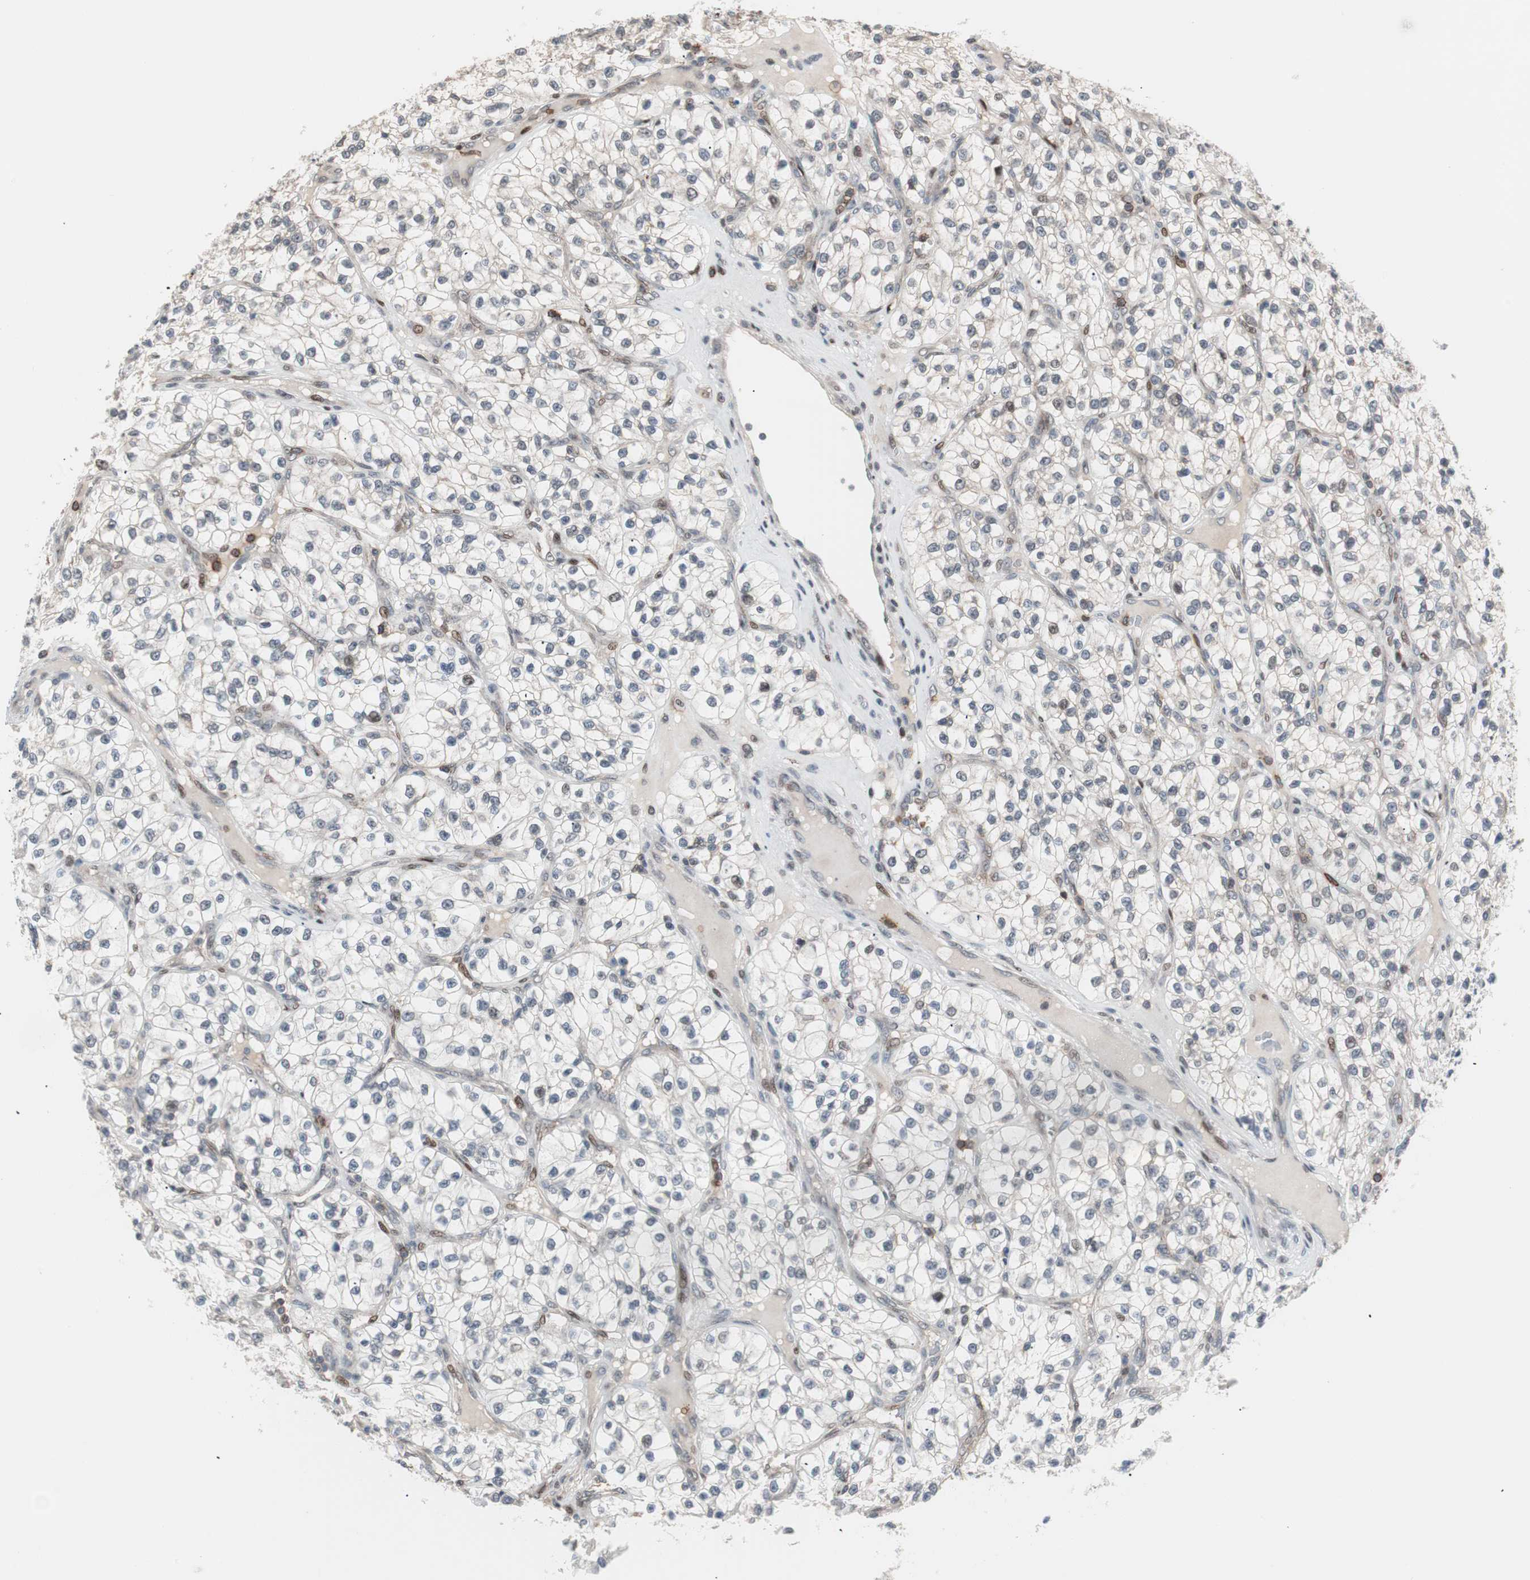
{"staining": {"intensity": "negative", "quantity": "none", "location": "none"}, "tissue": "renal cancer", "cell_type": "Tumor cells", "image_type": "cancer", "snomed": [{"axis": "morphology", "description": "Adenocarcinoma, NOS"}, {"axis": "topography", "description": "Kidney"}], "caption": "The IHC micrograph has no significant positivity in tumor cells of renal adenocarcinoma tissue. (Brightfield microscopy of DAB (3,3'-diaminobenzidine) immunohistochemistry (IHC) at high magnification).", "gene": "POLH", "patient": {"sex": "female", "age": 57}}